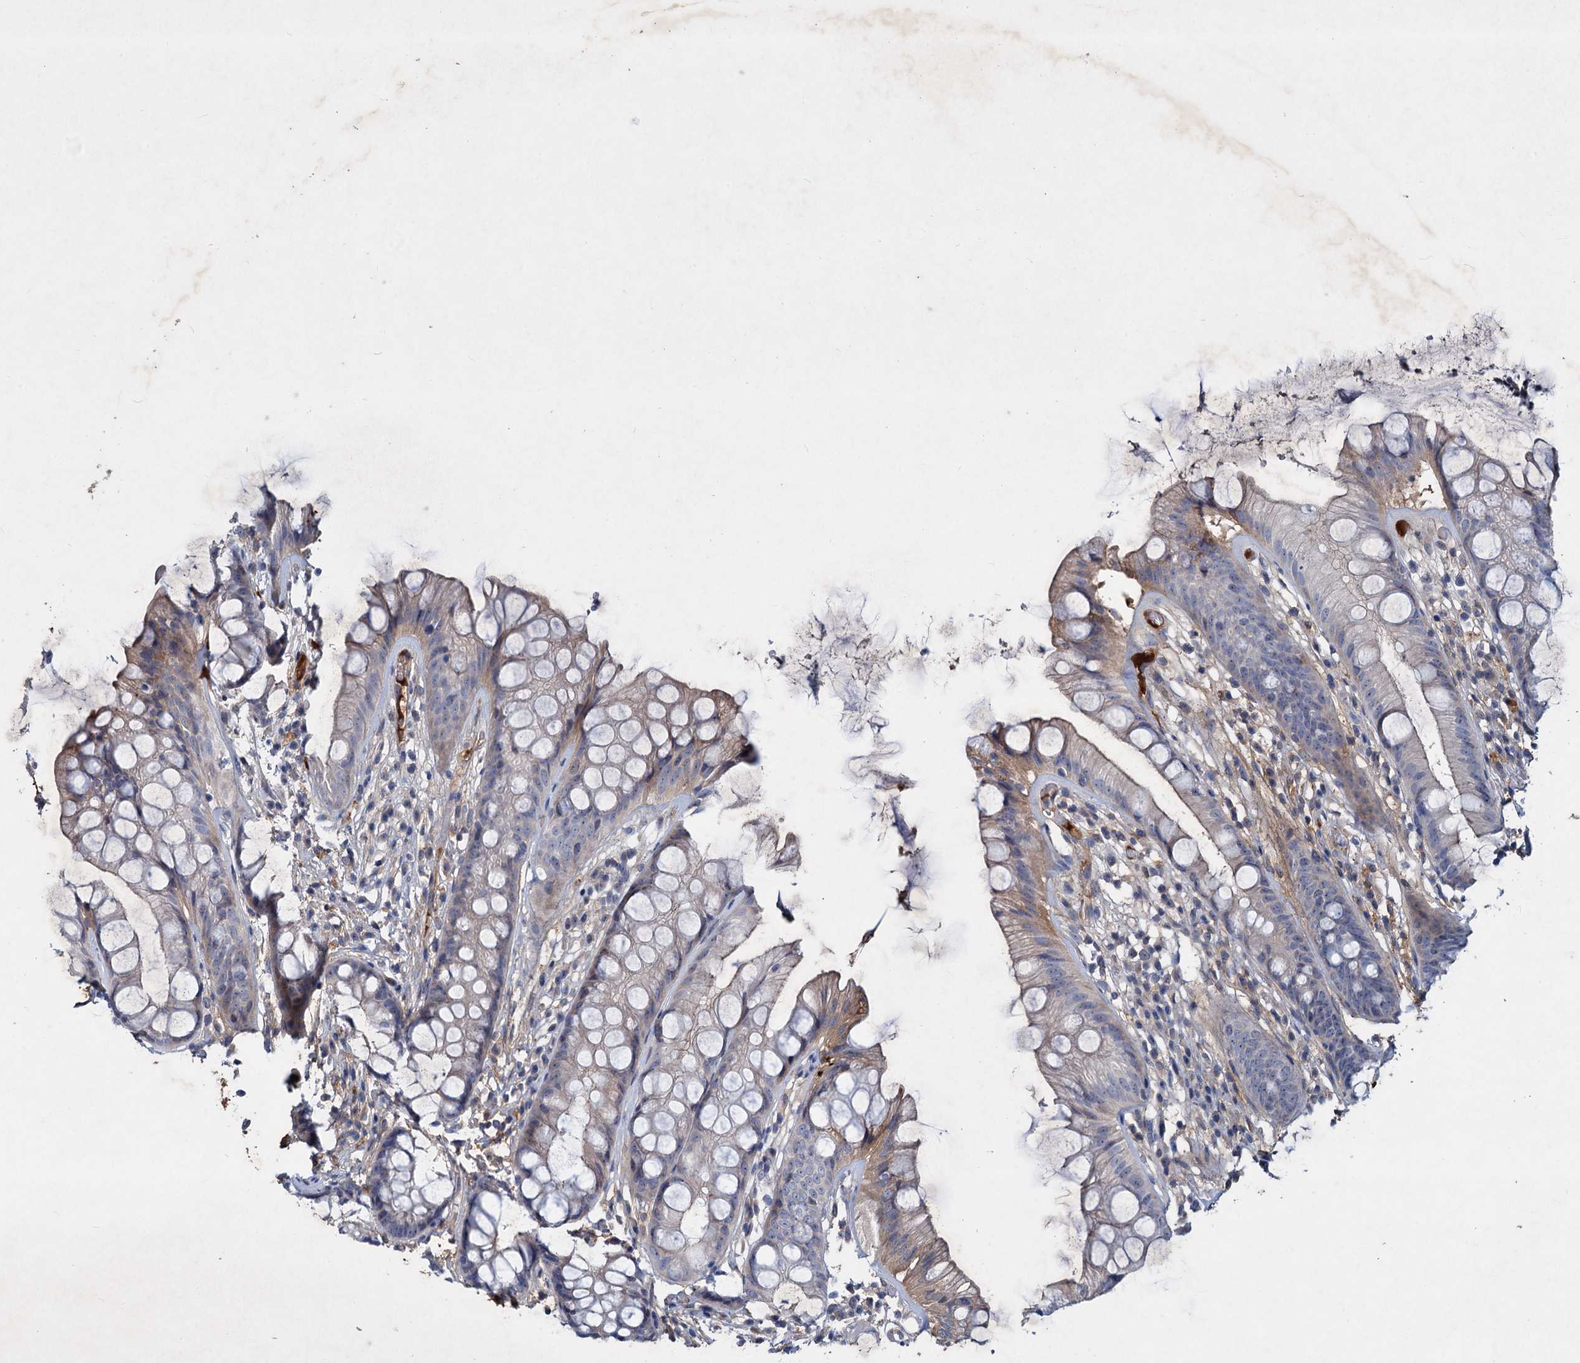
{"staining": {"intensity": "weak", "quantity": "25%-75%", "location": "cytoplasmic/membranous"}, "tissue": "rectum", "cell_type": "Glandular cells", "image_type": "normal", "snomed": [{"axis": "morphology", "description": "Normal tissue, NOS"}, {"axis": "topography", "description": "Rectum"}], "caption": "Benign rectum shows weak cytoplasmic/membranous positivity in about 25%-75% of glandular cells.", "gene": "CHRD", "patient": {"sex": "male", "age": 74}}